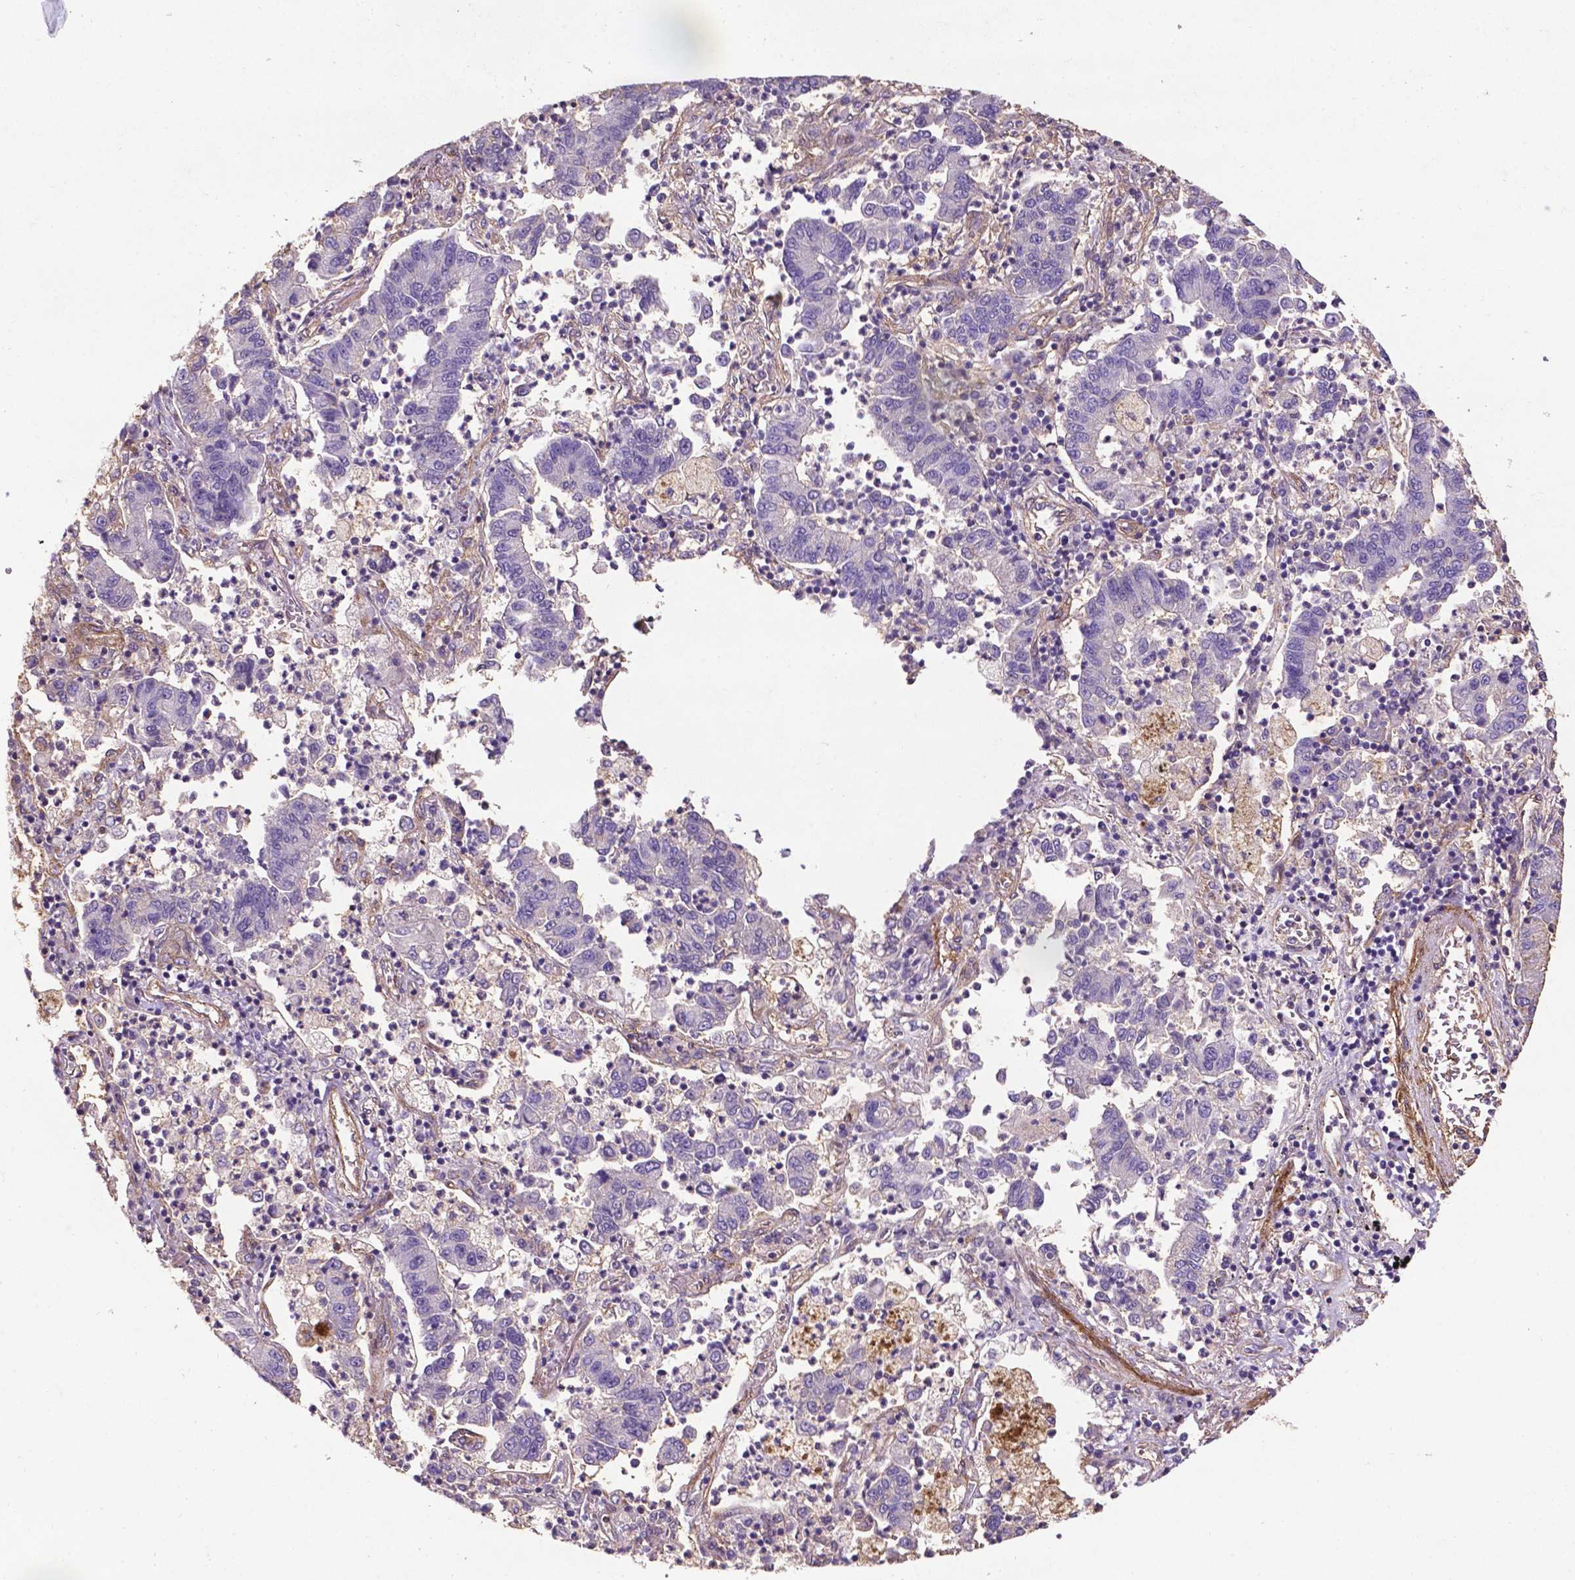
{"staining": {"intensity": "negative", "quantity": "none", "location": "none"}, "tissue": "lung cancer", "cell_type": "Tumor cells", "image_type": "cancer", "snomed": [{"axis": "morphology", "description": "Adenocarcinoma, NOS"}, {"axis": "topography", "description": "Lung"}], "caption": "Immunohistochemistry (IHC) photomicrograph of lung cancer stained for a protein (brown), which displays no positivity in tumor cells. Nuclei are stained in blue.", "gene": "RRAS", "patient": {"sex": "female", "age": 57}}